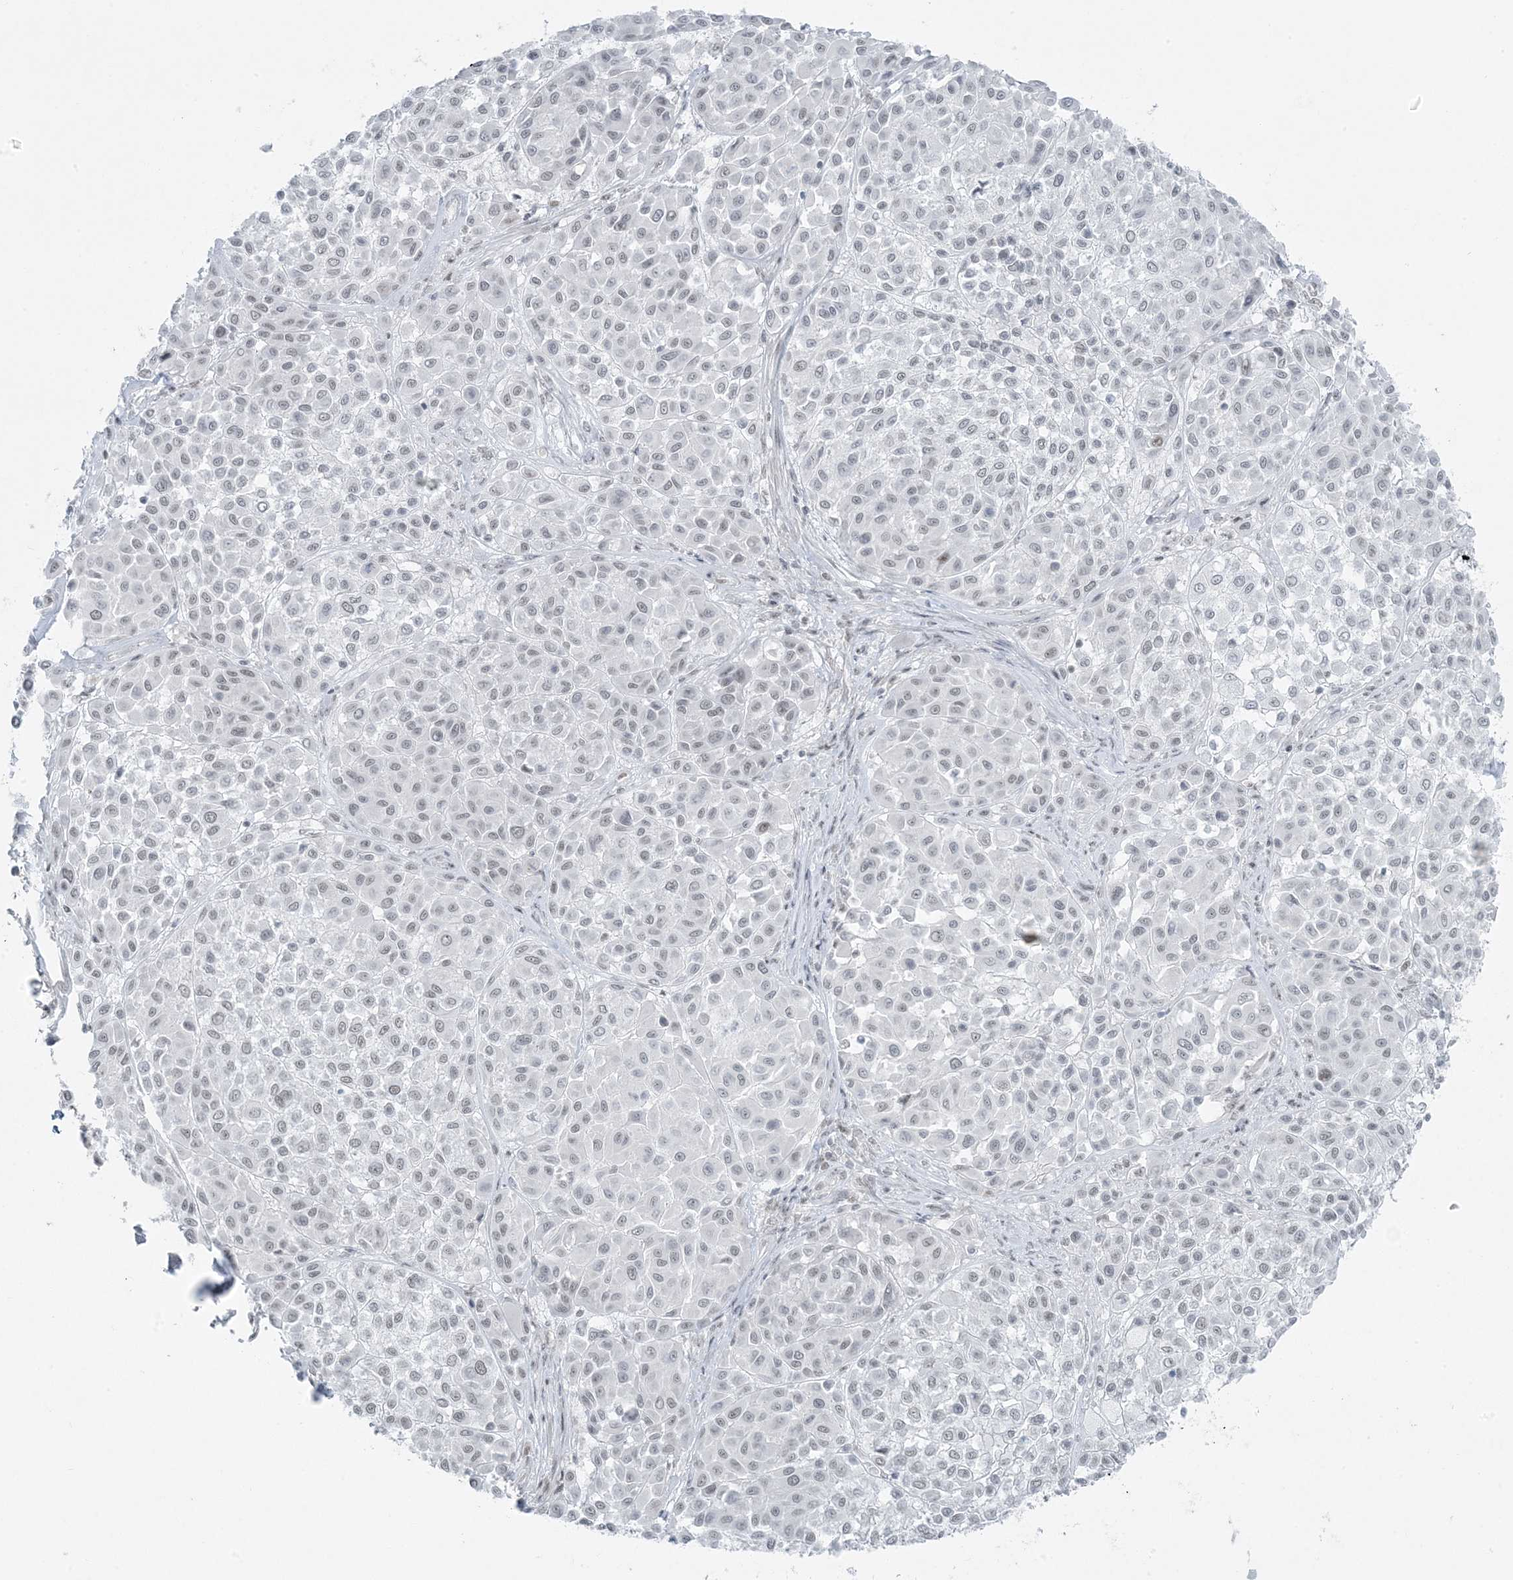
{"staining": {"intensity": "negative", "quantity": "none", "location": "none"}, "tissue": "melanoma", "cell_type": "Tumor cells", "image_type": "cancer", "snomed": [{"axis": "morphology", "description": "Malignant melanoma, Metastatic site"}, {"axis": "topography", "description": "Soft tissue"}], "caption": "A histopathology image of melanoma stained for a protein shows no brown staining in tumor cells.", "gene": "ZNF787", "patient": {"sex": "male", "age": 41}}